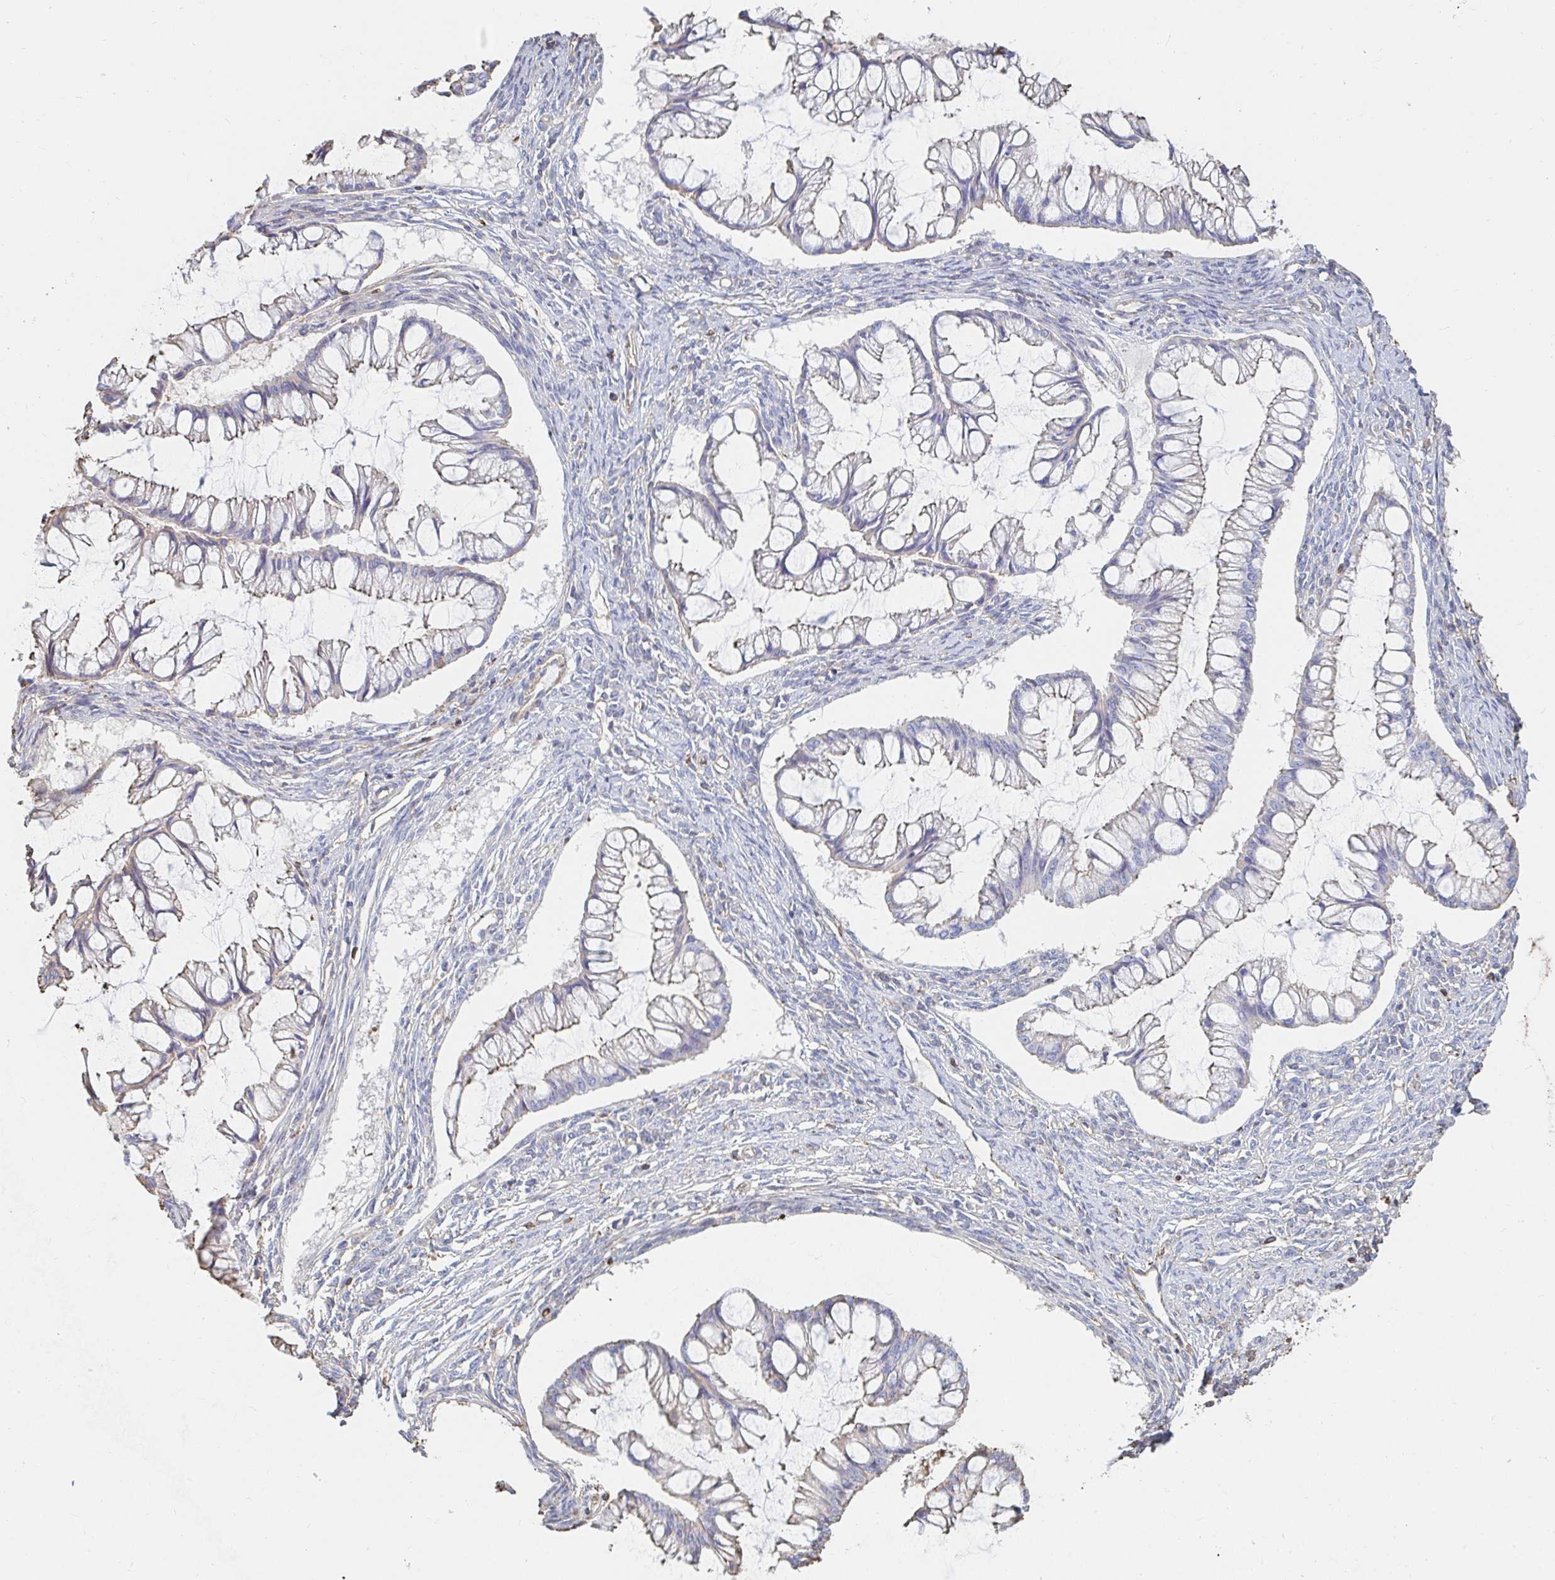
{"staining": {"intensity": "weak", "quantity": "<25%", "location": "cytoplasmic/membranous"}, "tissue": "ovarian cancer", "cell_type": "Tumor cells", "image_type": "cancer", "snomed": [{"axis": "morphology", "description": "Cystadenocarcinoma, mucinous, NOS"}, {"axis": "topography", "description": "Ovary"}], "caption": "Protein analysis of ovarian mucinous cystadenocarcinoma shows no significant positivity in tumor cells.", "gene": "PTPN14", "patient": {"sex": "female", "age": 73}}